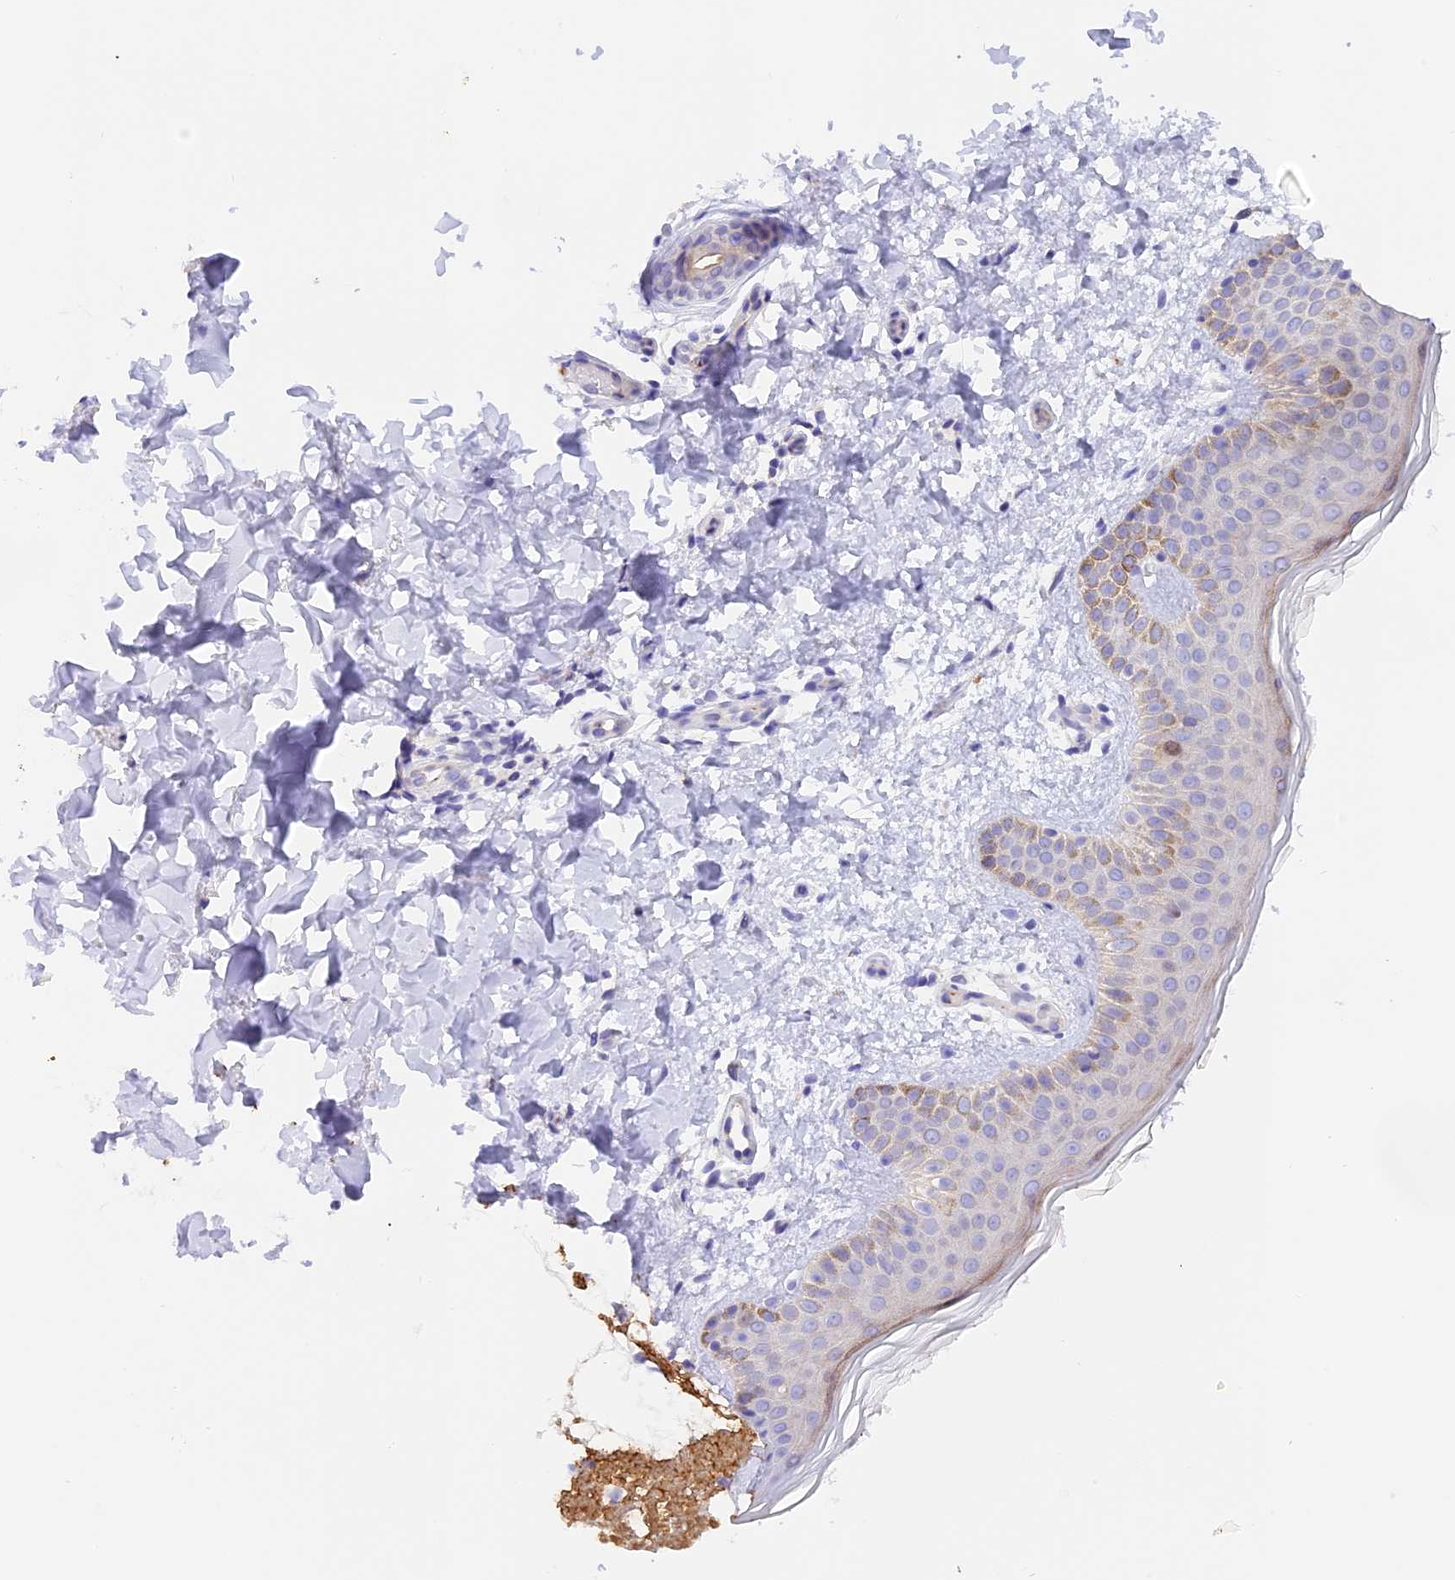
{"staining": {"intensity": "negative", "quantity": "none", "location": "none"}, "tissue": "skin", "cell_type": "Fibroblasts", "image_type": "normal", "snomed": [{"axis": "morphology", "description": "Normal tissue, NOS"}, {"axis": "topography", "description": "Skin"}], "caption": "An immunohistochemistry (IHC) image of unremarkable skin is shown. There is no staining in fibroblasts of skin. (Brightfield microscopy of DAB immunohistochemistry (IHC) at high magnification).", "gene": "PKIA", "patient": {"sex": "male", "age": 36}}